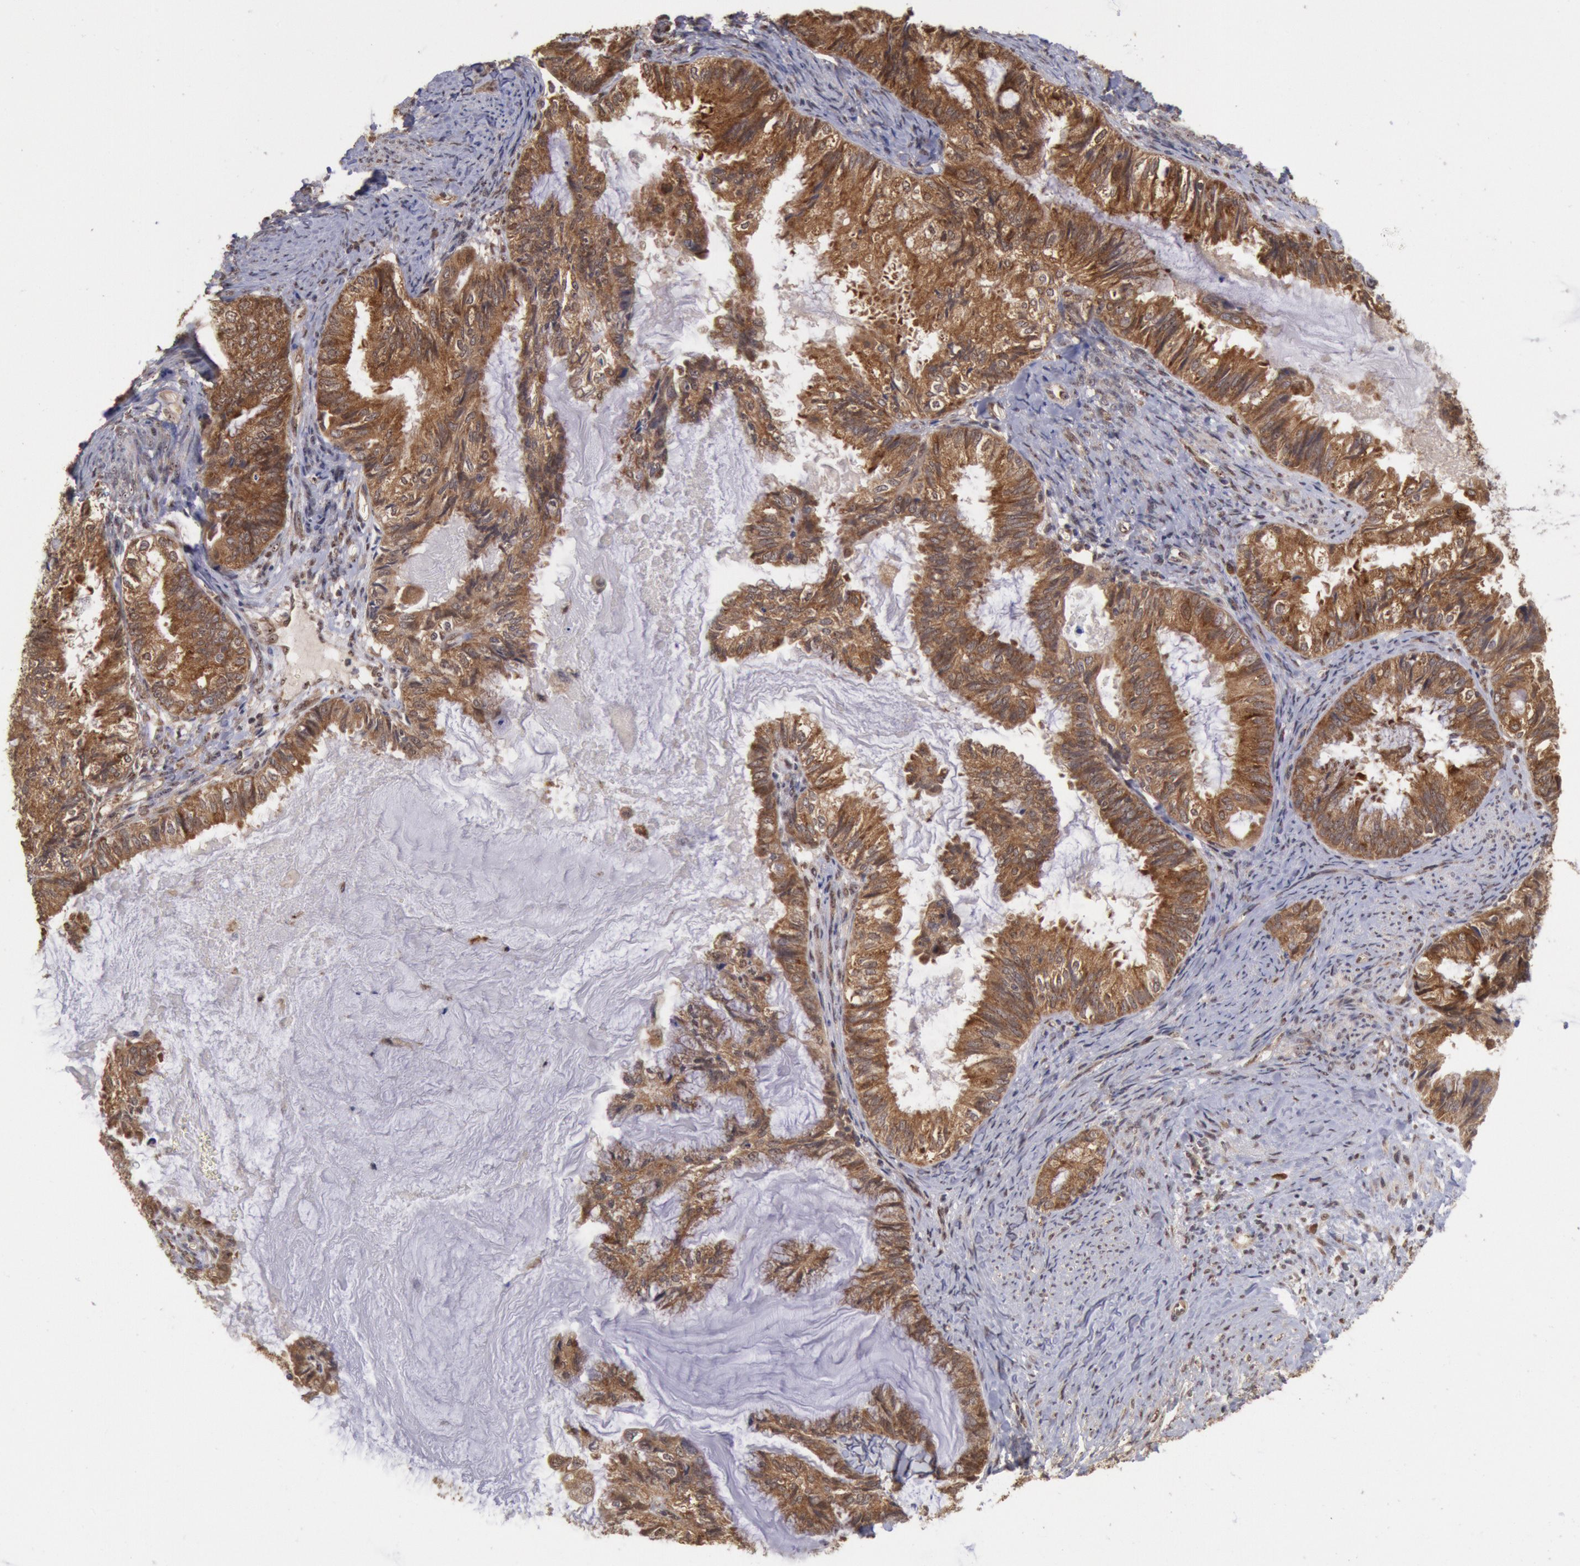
{"staining": {"intensity": "strong", "quantity": ">75%", "location": "cytoplasmic/membranous"}, "tissue": "endometrial cancer", "cell_type": "Tumor cells", "image_type": "cancer", "snomed": [{"axis": "morphology", "description": "Adenocarcinoma, NOS"}, {"axis": "topography", "description": "Endometrium"}], "caption": "The photomicrograph reveals a brown stain indicating the presence of a protein in the cytoplasmic/membranous of tumor cells in endometrial cancer (adenocarcinoma).", "gene": "STX17", "patient": {"sex": "female", "age": 86}}